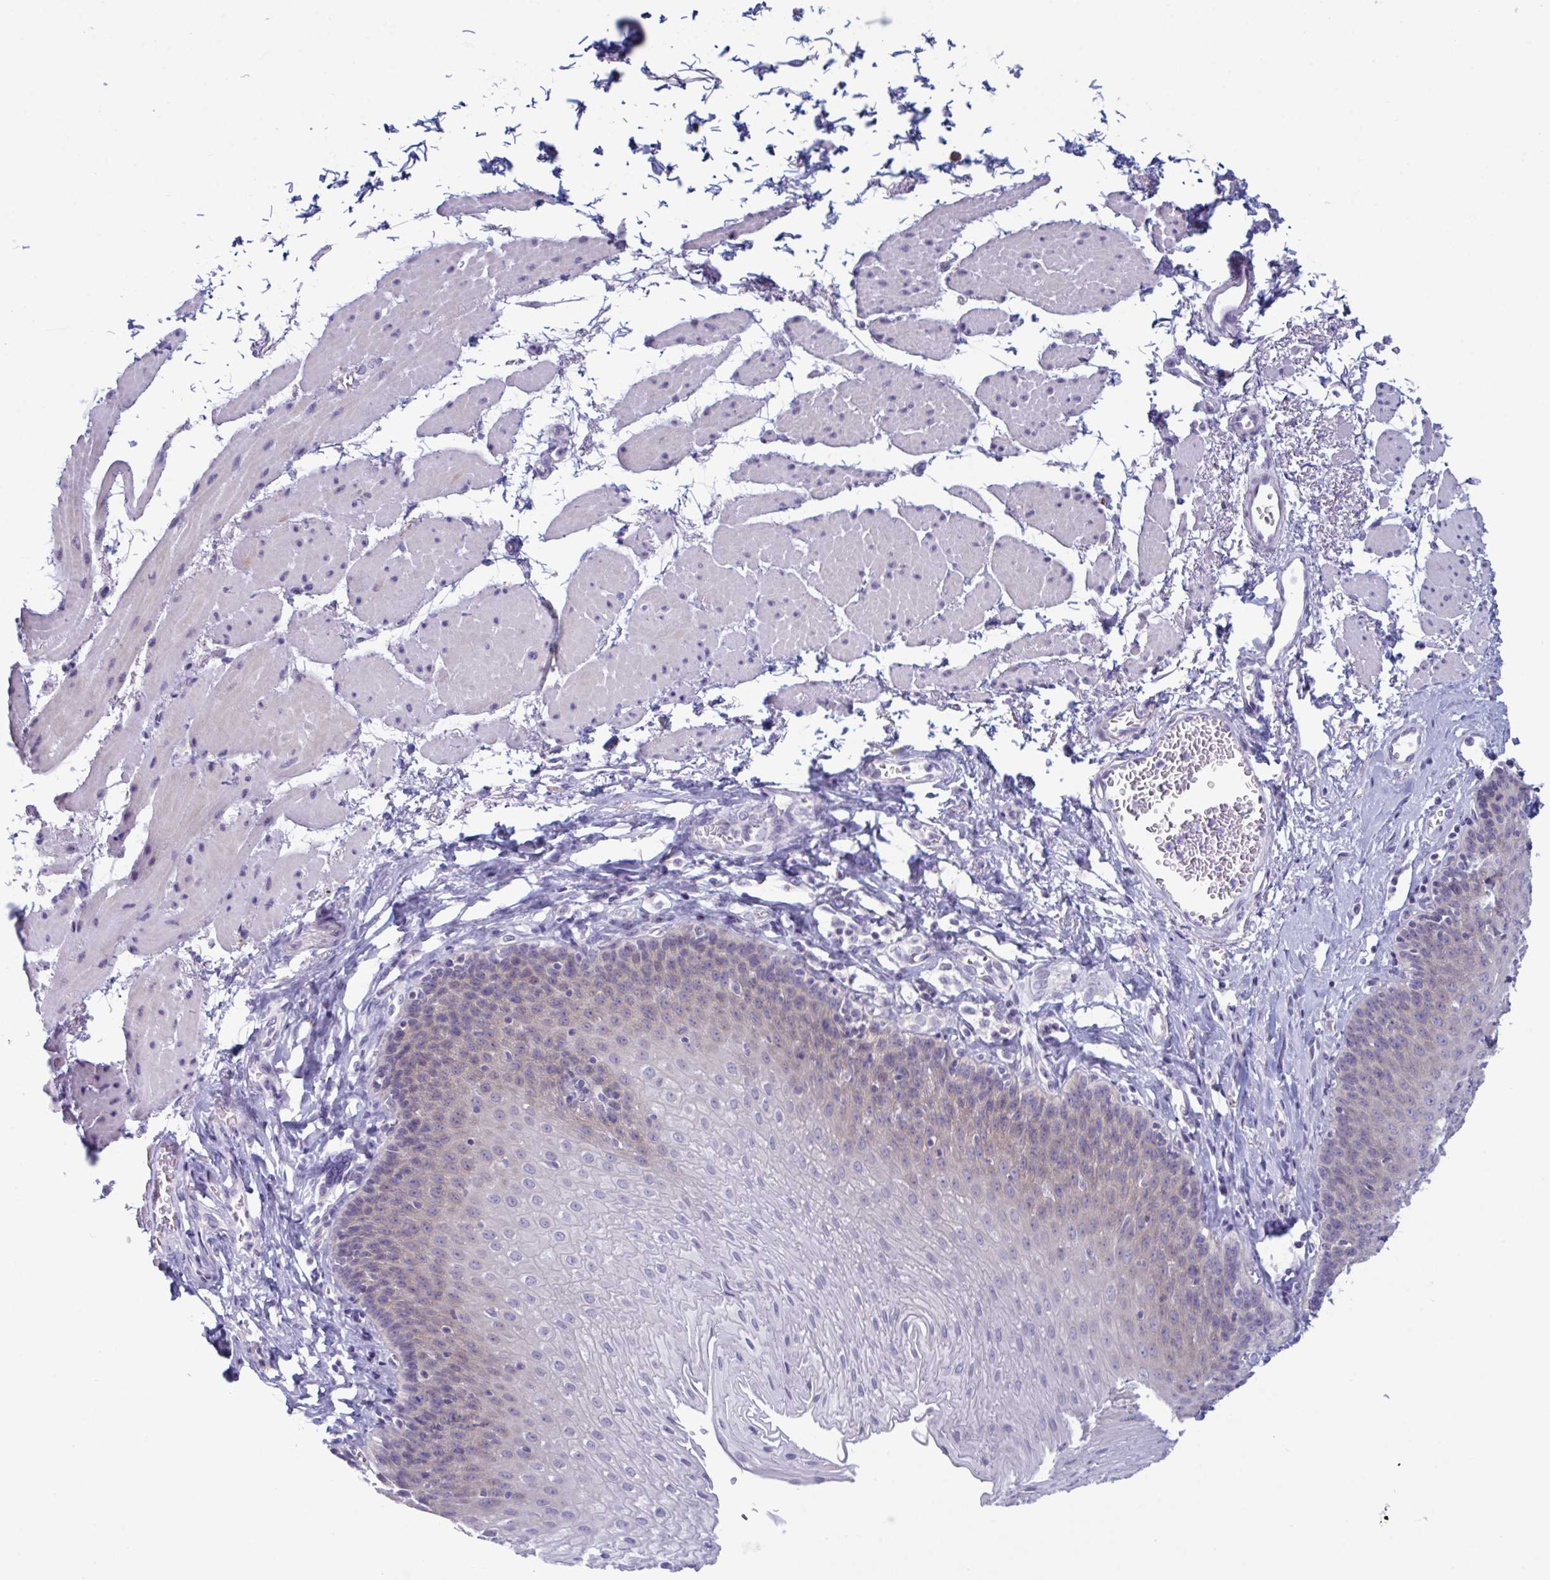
{"staining": {"intensity": "negative", "quantity": "none", "location": "none"}, "tissue": "esophagus", "cell_type": "Squamous epithelial cells", "image_type": "normal", "snomed": [{"axis": "morphology", "description": "Normal tissue, NOS"}, {"axis": "topography", "description": "Esophagus"}], "caption": "Human esophagus stained for a protein using IHC demonstrates no staining in squamous epithelial cells.", "gene": "NAA30", "patient": {"sex": "female", "age": 81}}